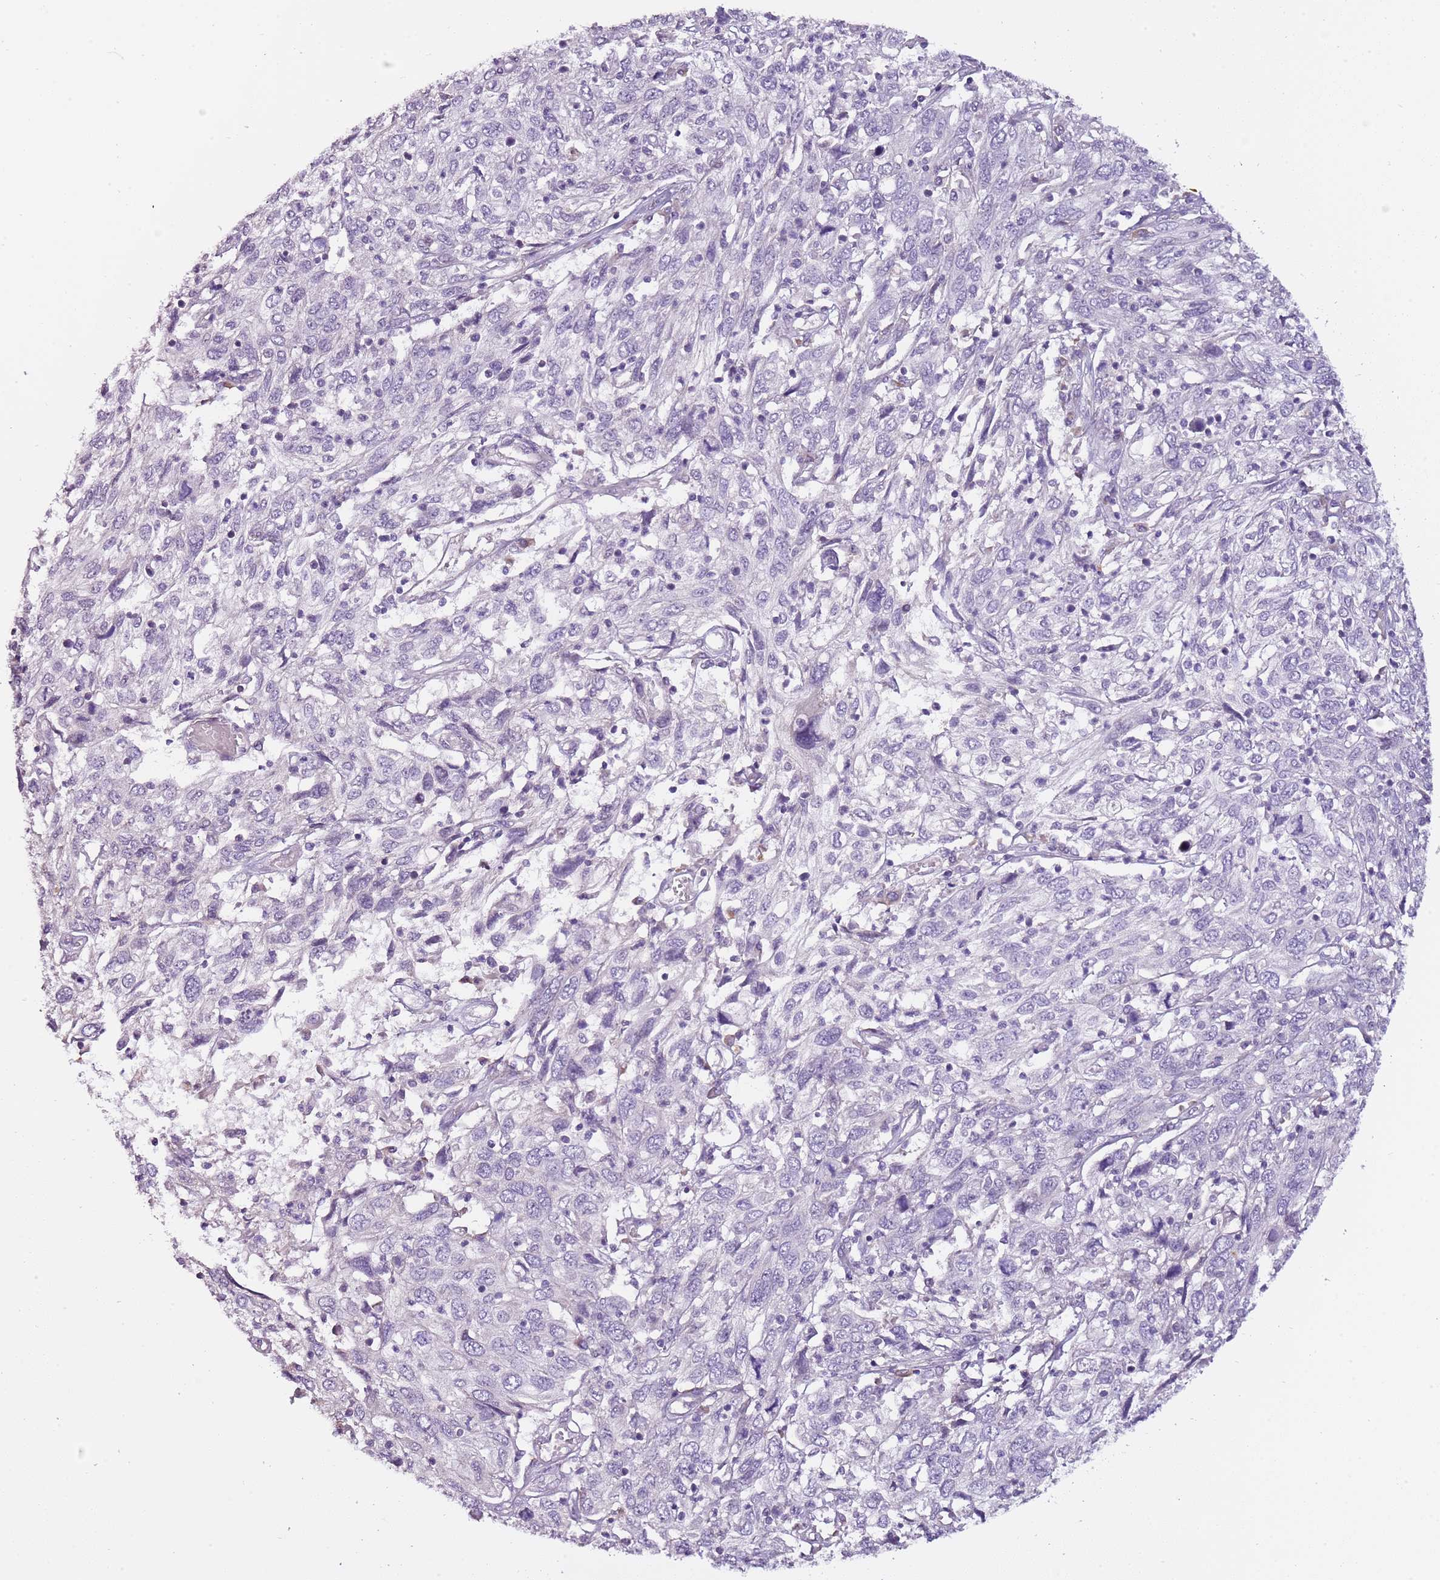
{"staining": {"intensity": "negative", "quantity": "none", "location": "none"}, "tissue": "cervical cancer", "cell_type": "Tumor cells", "image_type": "cancer", "snomed": [{"axis": "morphology", "description": "Squamous cell carcinoma, NOS"}, {"axis": "topography", "description": "Cervix"}], "caption": "High magnification brightfield microscopy of squamous cell carcinoma (cervical) stained with DAB (brown) and counterstained with hematoxylin (blue): tumor cells show no significant expression.", "gene": "NKX2-3", "patient": {"sex": "female", "age": 46}}